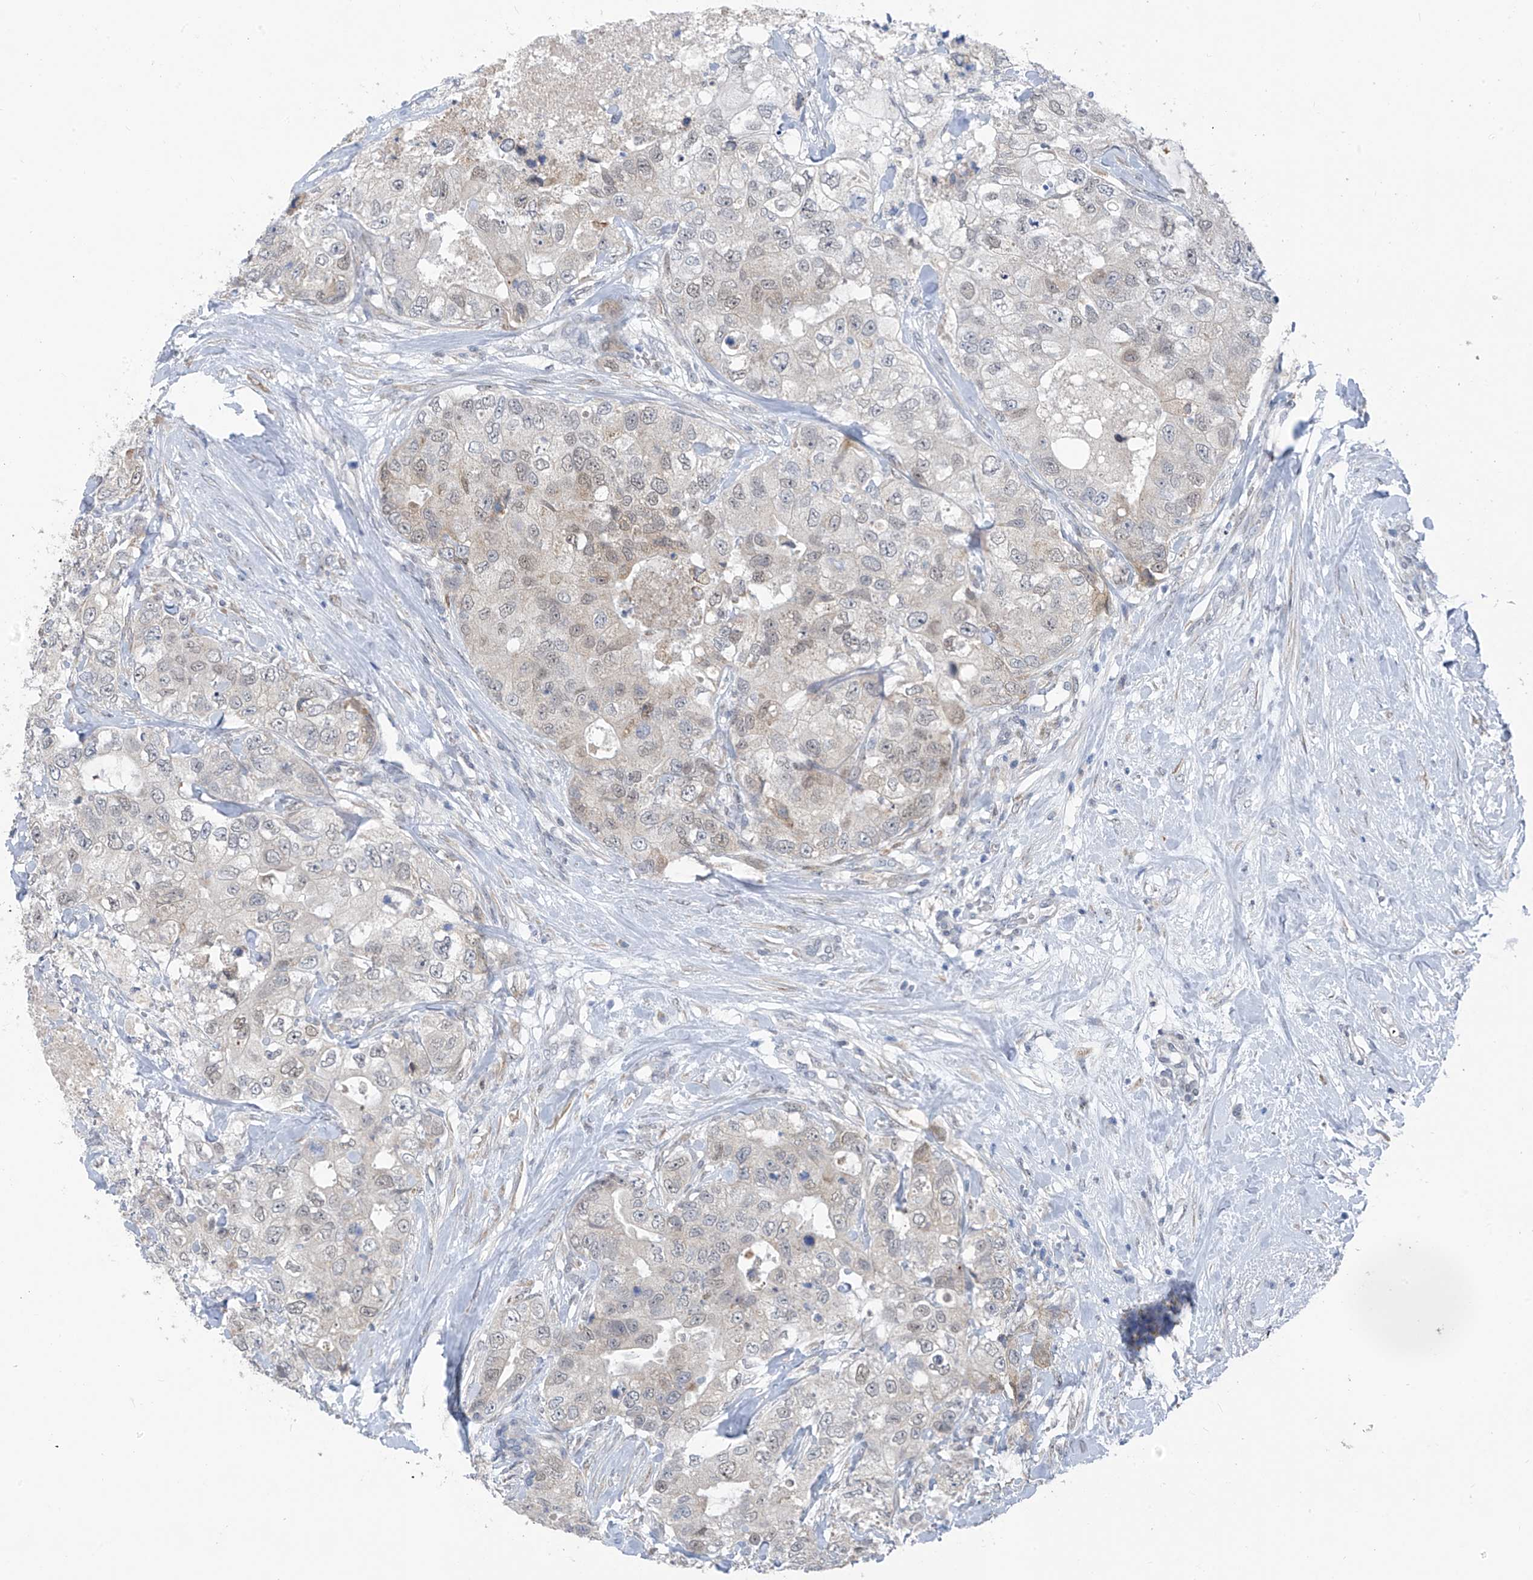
{"staining": {"intensity": "negative", "quantity": "none", "location": "none"}, "tissue": "breast cancer", "cell_type": "Tumor cells", "image_type": "cancer", "snomed": [{"axis": "morphology", "description": "Duct carcinoma"}, {"axis": "topography", "description": "Breast"}], "caption": "The IHC histopathology image has no significant positivity in tumor cells of breast cancer (invasive ductal carcinoma) tissue.", "gene": "CYP4V2", "patient": {"sex": "female", "age": 62}}